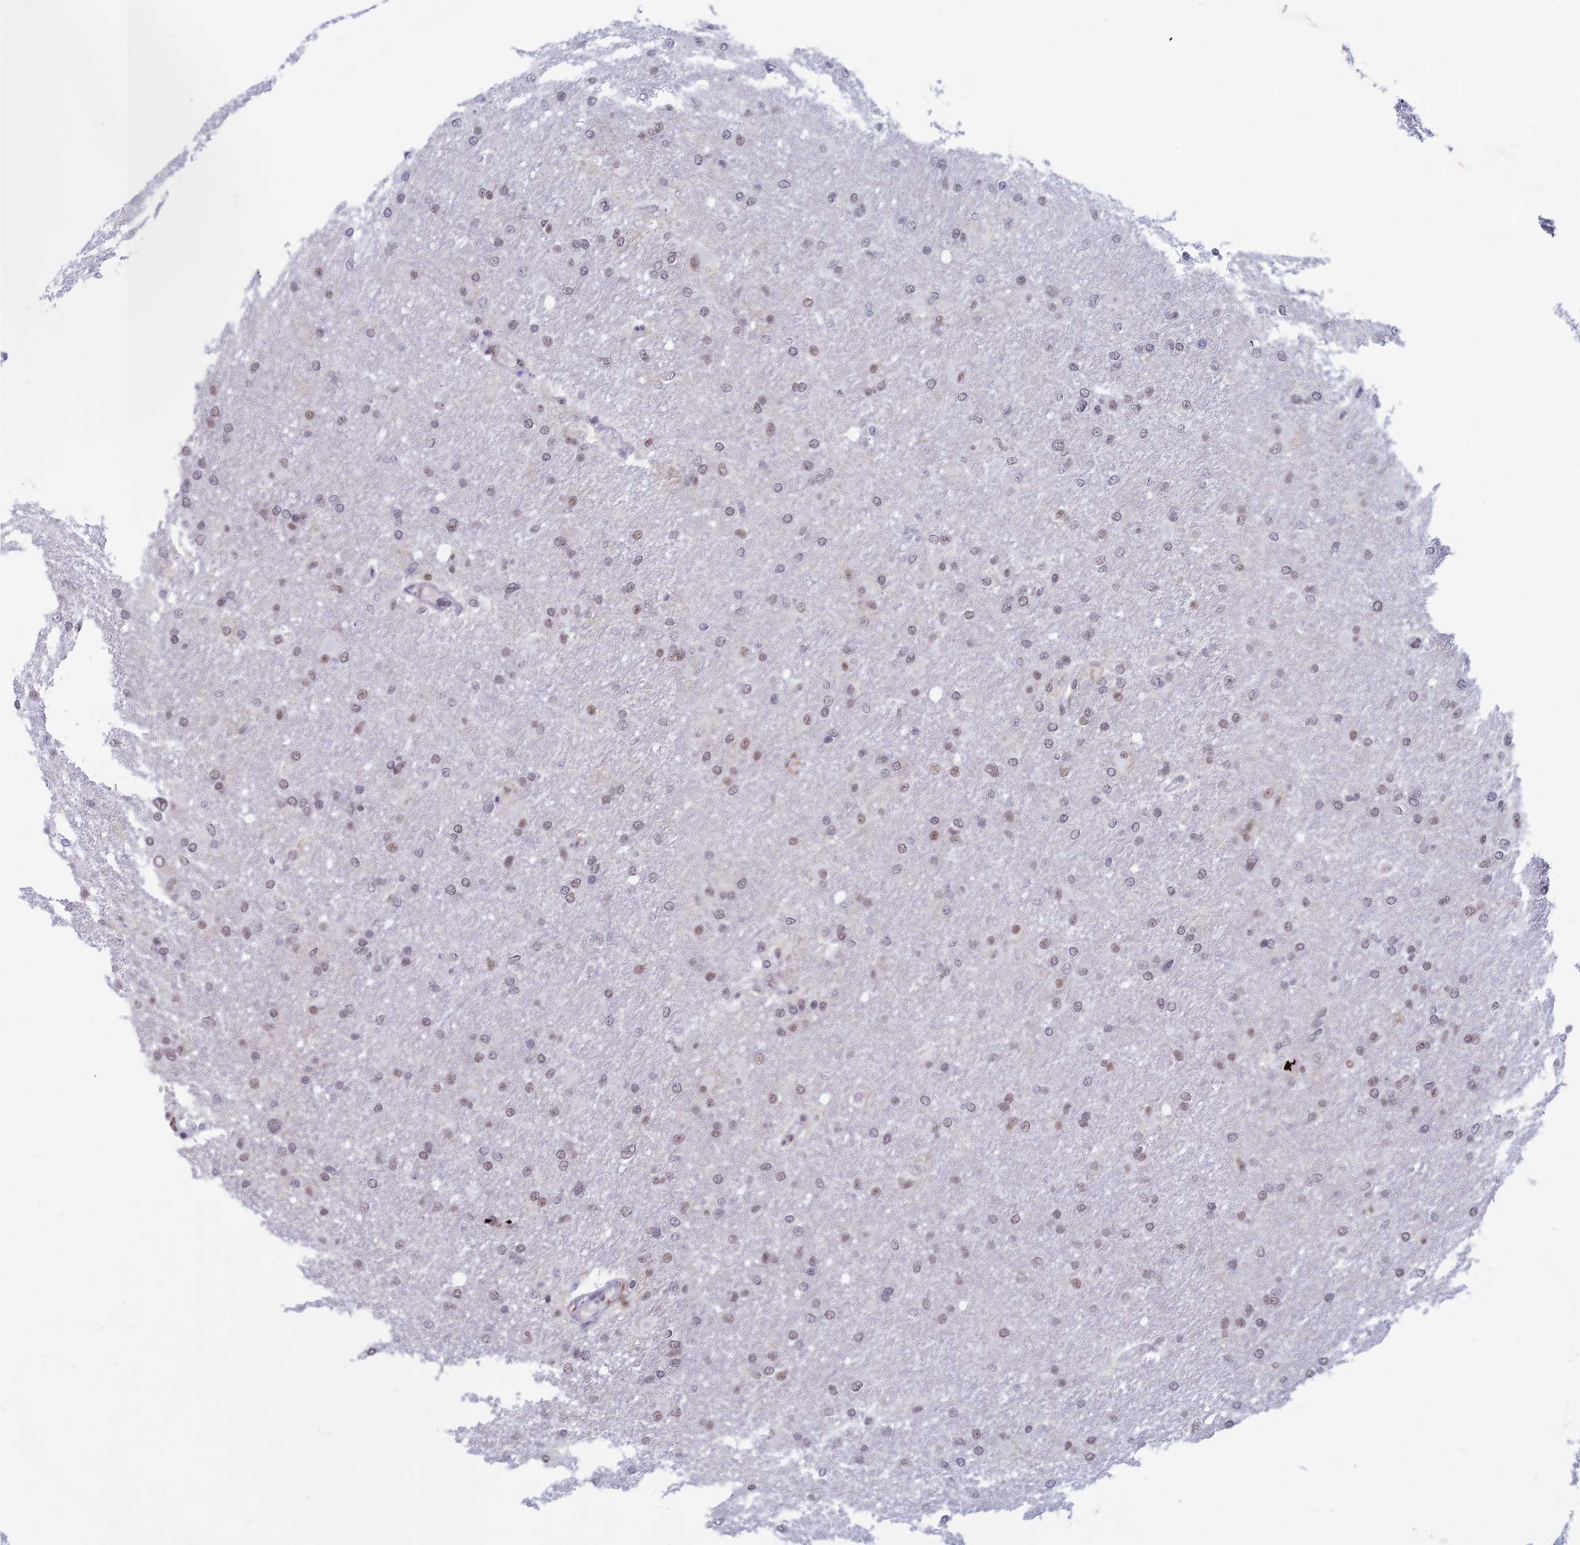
{"staining": {"intensity": "weak", "quantity": "25%-75%", "location": "nuclear"}, "tissue": "glioma", "cell_type": "Tumor cells", "image_type": "cancer", "snomed": [{"axis": "morphology", "description": "Glioma, malignant, High grade"}, {"axis": "topography", "description": "Cerebral cortex"}], "caption": "A brown stain highlights weak nuclear staining of a protein in human glioma tumor cells. The staining was performed using DAB (3,3'-diaminobenzidine) to visualize the protein expression in brown, while the nuclei were stained in blue with hematoxylin (Magnification: 20x).", "gene": "ASH2L", "patient": {"sex": "female", "age": 36}}